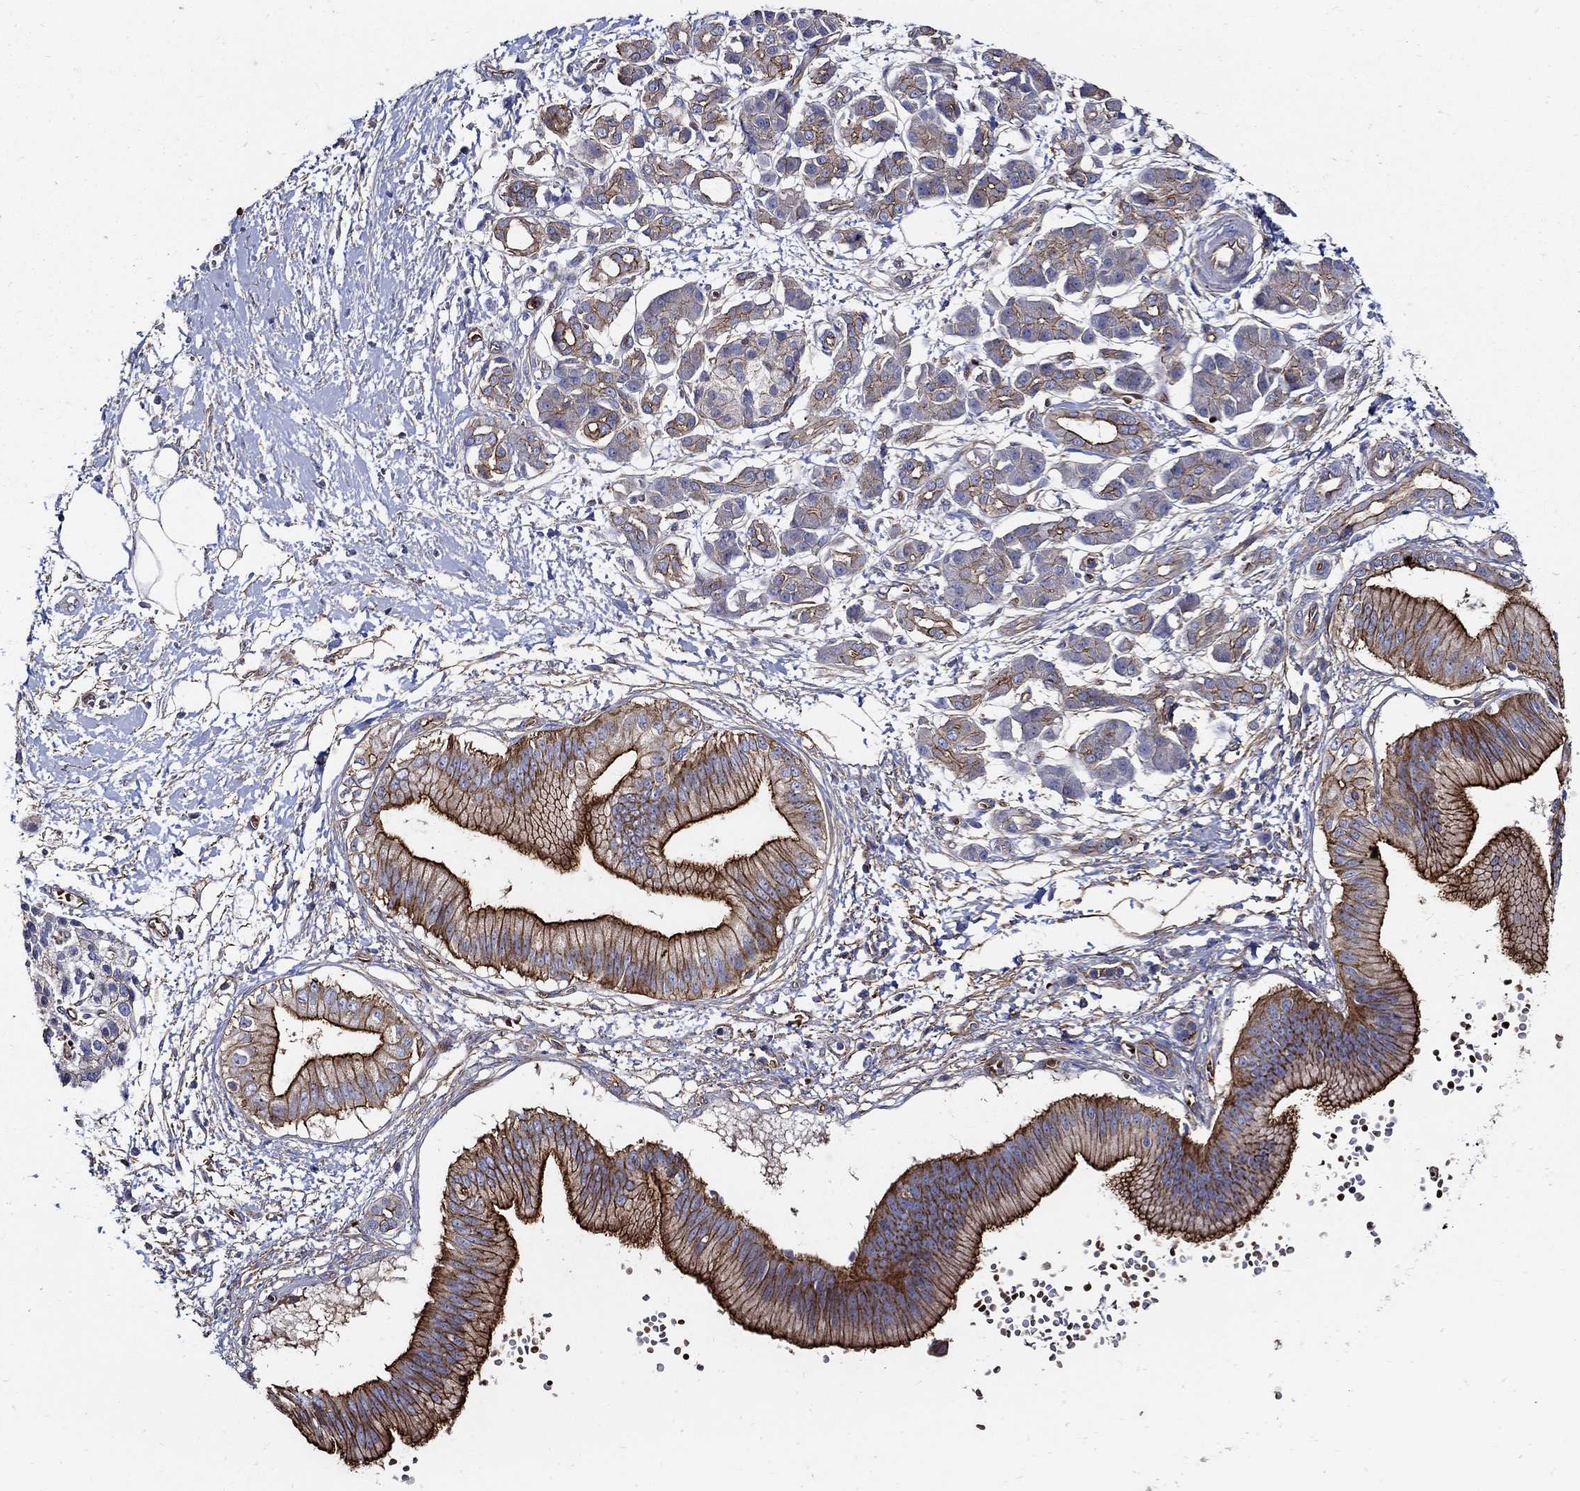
{"staining": {"intensity": "strong", "quantity": ">75%", "location": "cytoplasmic/membranous"}, "tissue": "pancreatic cancer", "cell_type": "Tumor cells", "image_type": "cancer", "snomed": [{"axis": "morphology", "description": "Adenocarcinoma, NOS"}, {"axis": "topography", "description": "Pancreas"}], "caption": "Protein staining exhibits strong cytoplasmic/membranous staining in approximately >75% of tumor cells in adenocarcinoma (pancreatic). (Brightfield microscopy of DAB IHC at high magnification).", "gene": "APBB3", "patient": {"sex": "male", "age": 72}}